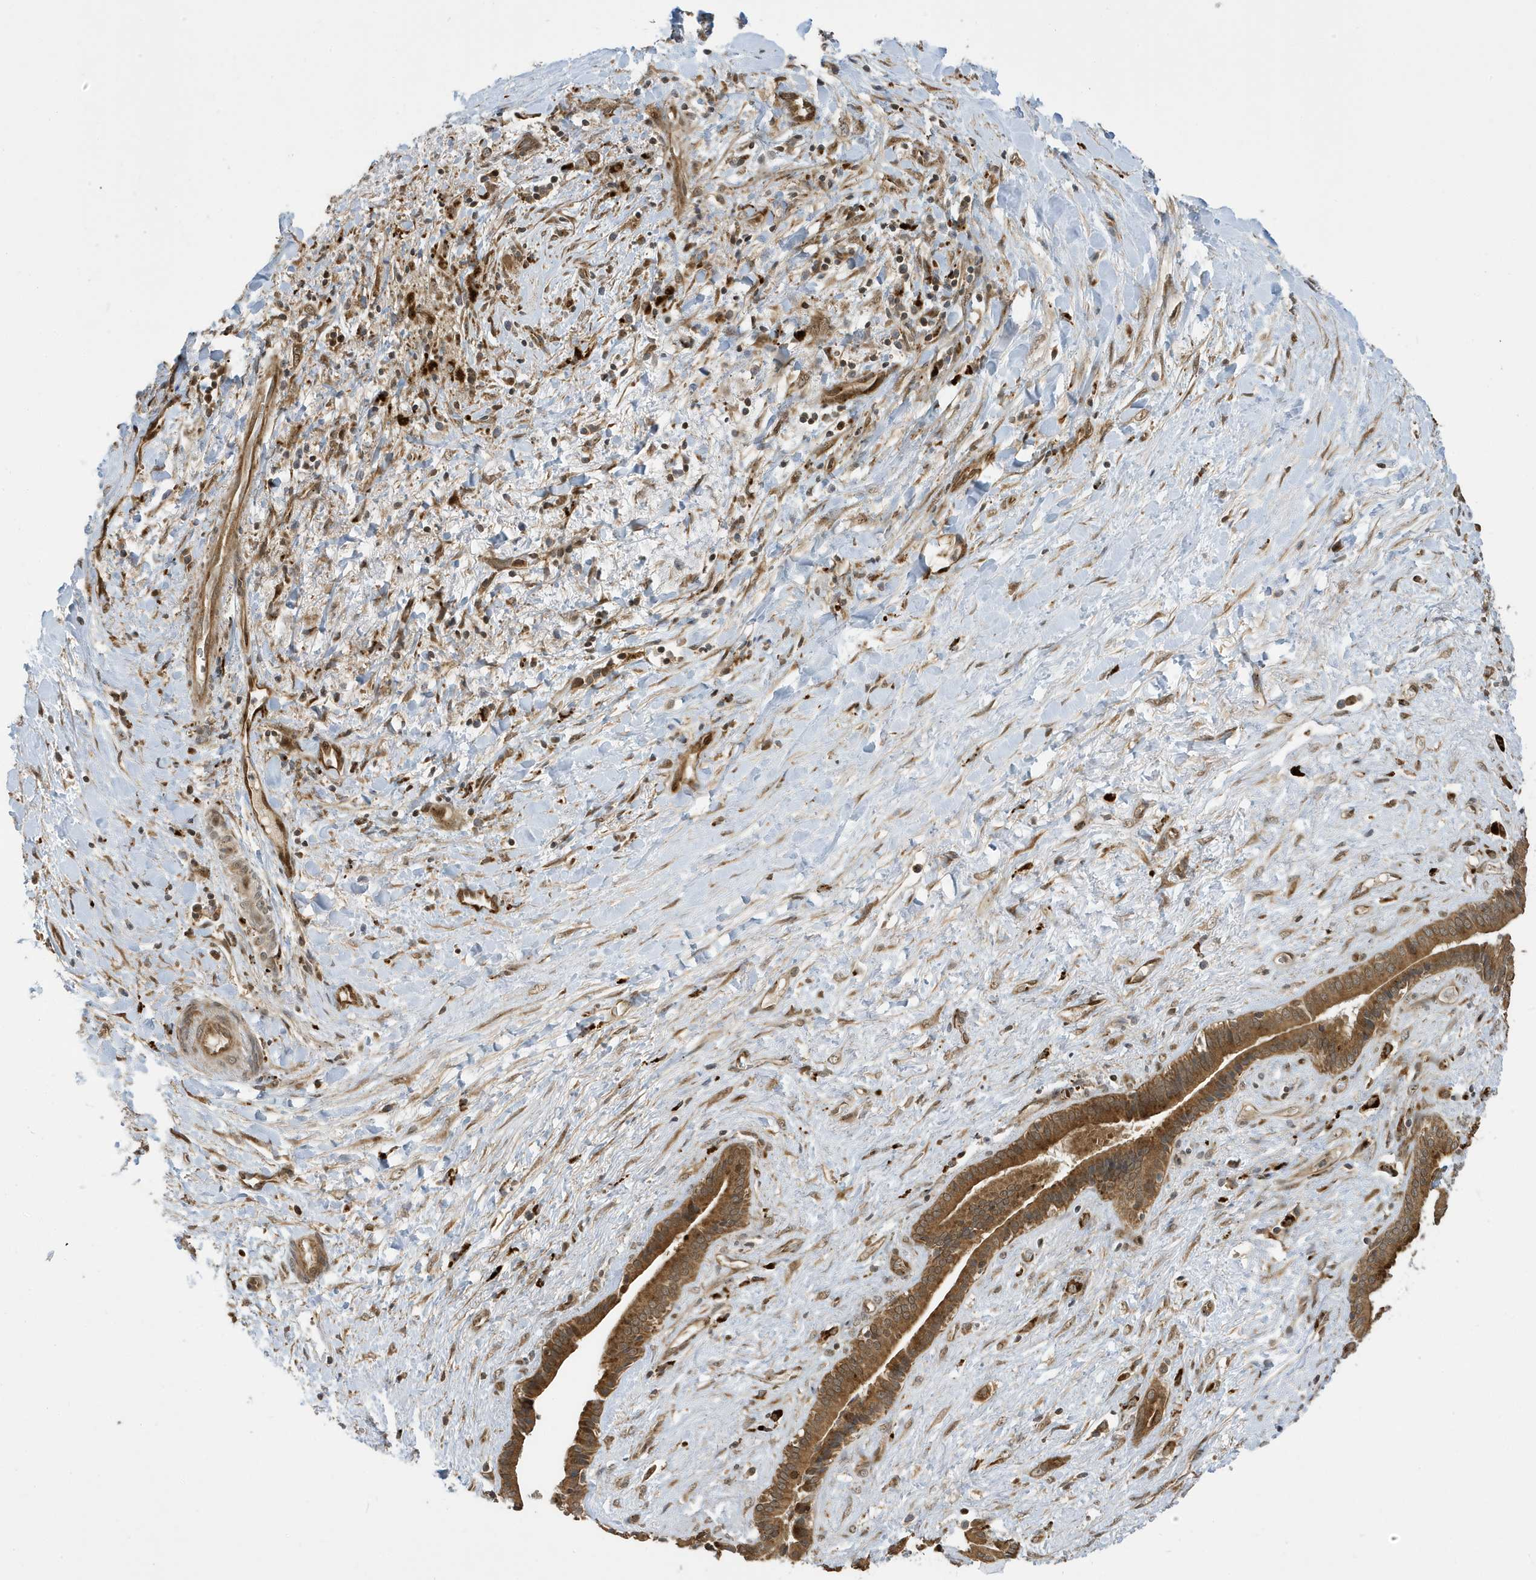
{"staining": {"intensity": "moderate", "quantity": ">75%", "location": "cytoplasmic/membranous"}, "tissue": "liver cancer", "cell_type": "Tumor cells", "image_type": "cancer", "snomed": [{"axis": "morphology", "description": "Cholangiocarcinoma"}, {"axis": "topography", "description": "Liver"}], "caption": "Immunohistochemical staining of cholangiocarcinoma (liver) displays medium levels of moderate cytoplasmic/membranous expression in approximately >75% of tumor cells.", "gene": "NCOA7", "patient": {"sex": "female", "age": 52}}